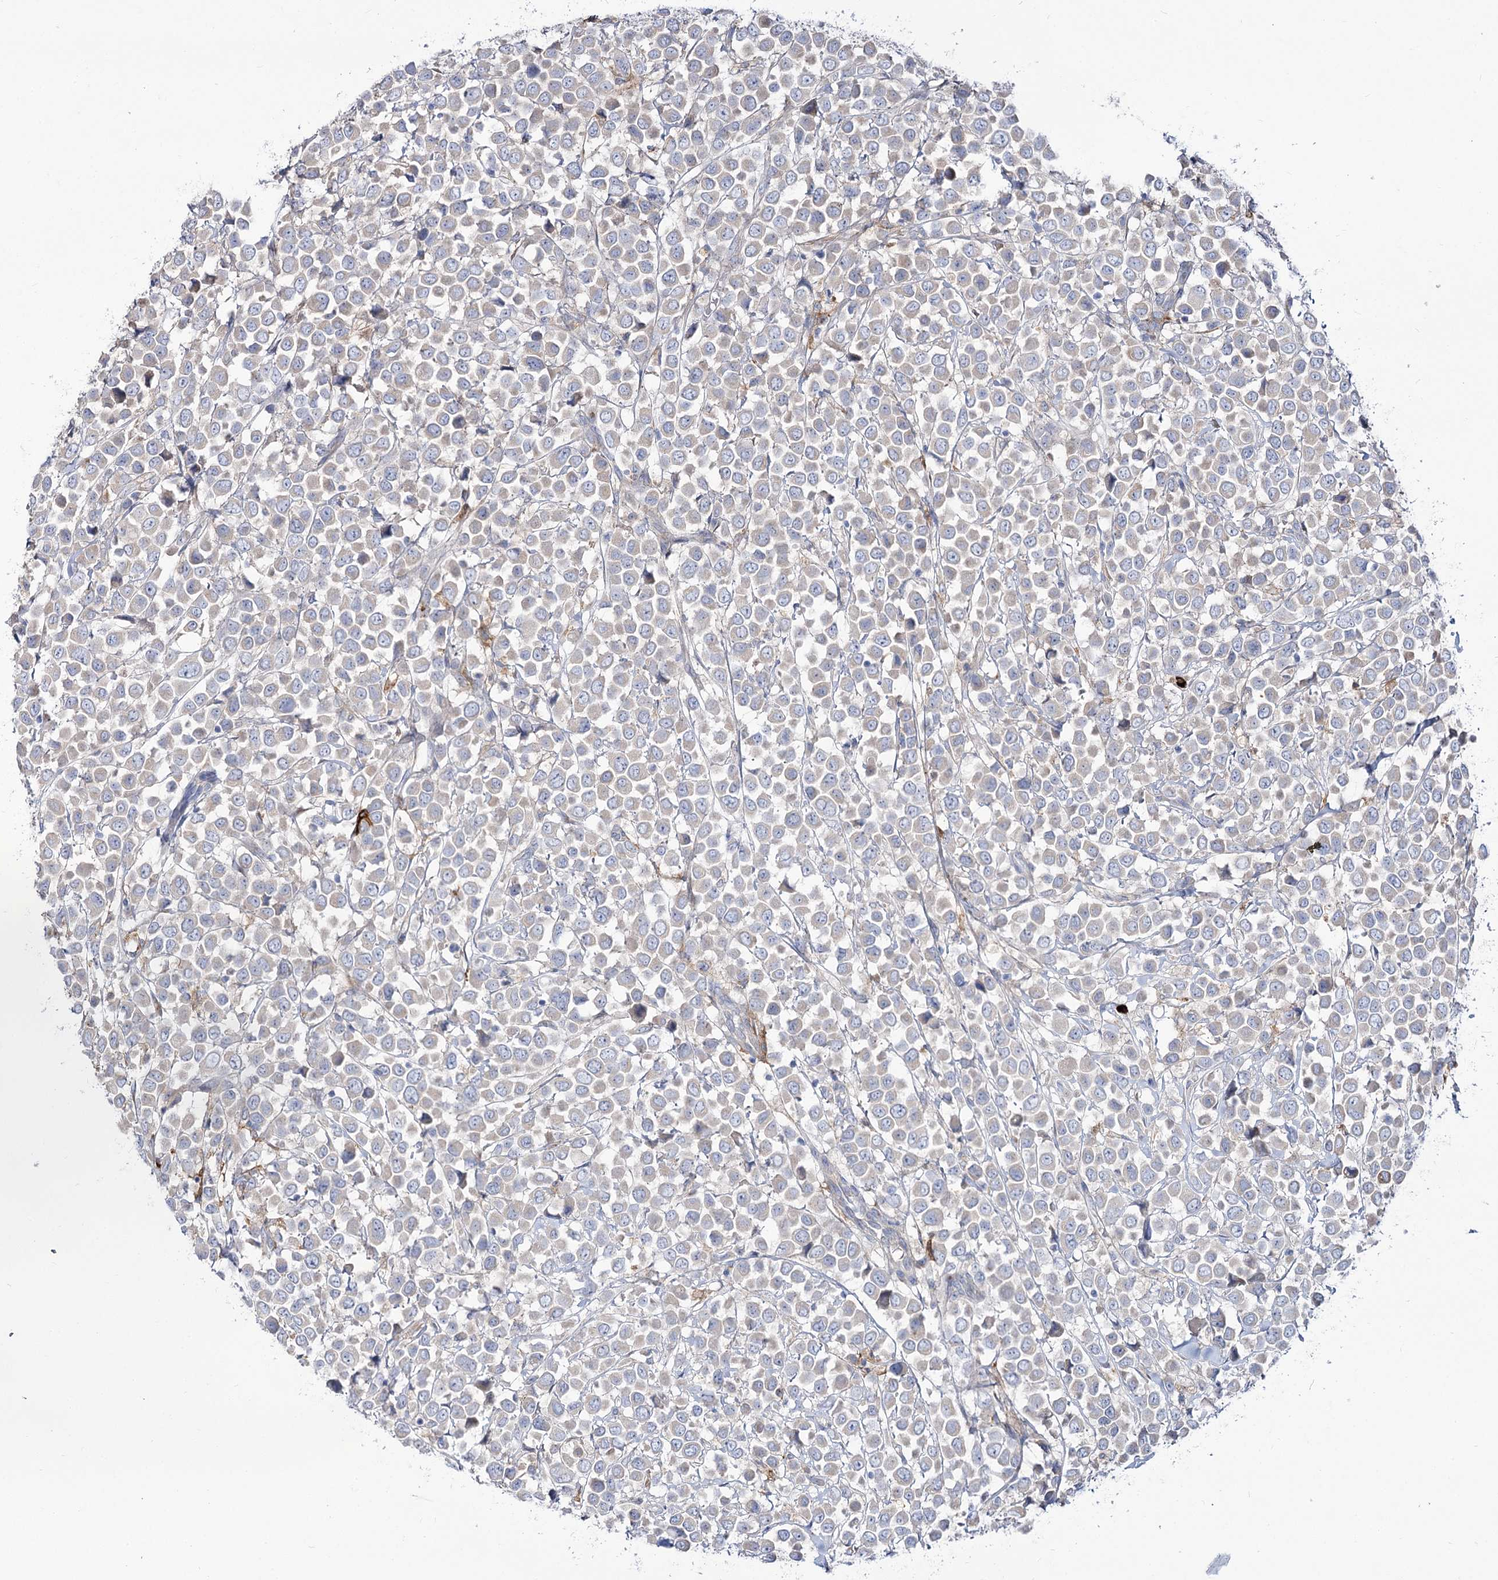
{"staining": {"intensity": "negative", "quantity": "none", "location": "none"}, "tissue": "breast cancer", "cell_type": "Tumor cells", "image_type": "cancer", "snomed": [{"axis": "morphology", "description": "Duct carcinoma"}, {"axis": "topography", "description": "Breast"}], "caption": "Tumor cells are negative for brown protein staining in breast cancer (infiltrating ductal carcinoma).", "gene": "SUOX", "patient": {"sex": "female", "age": 61}}